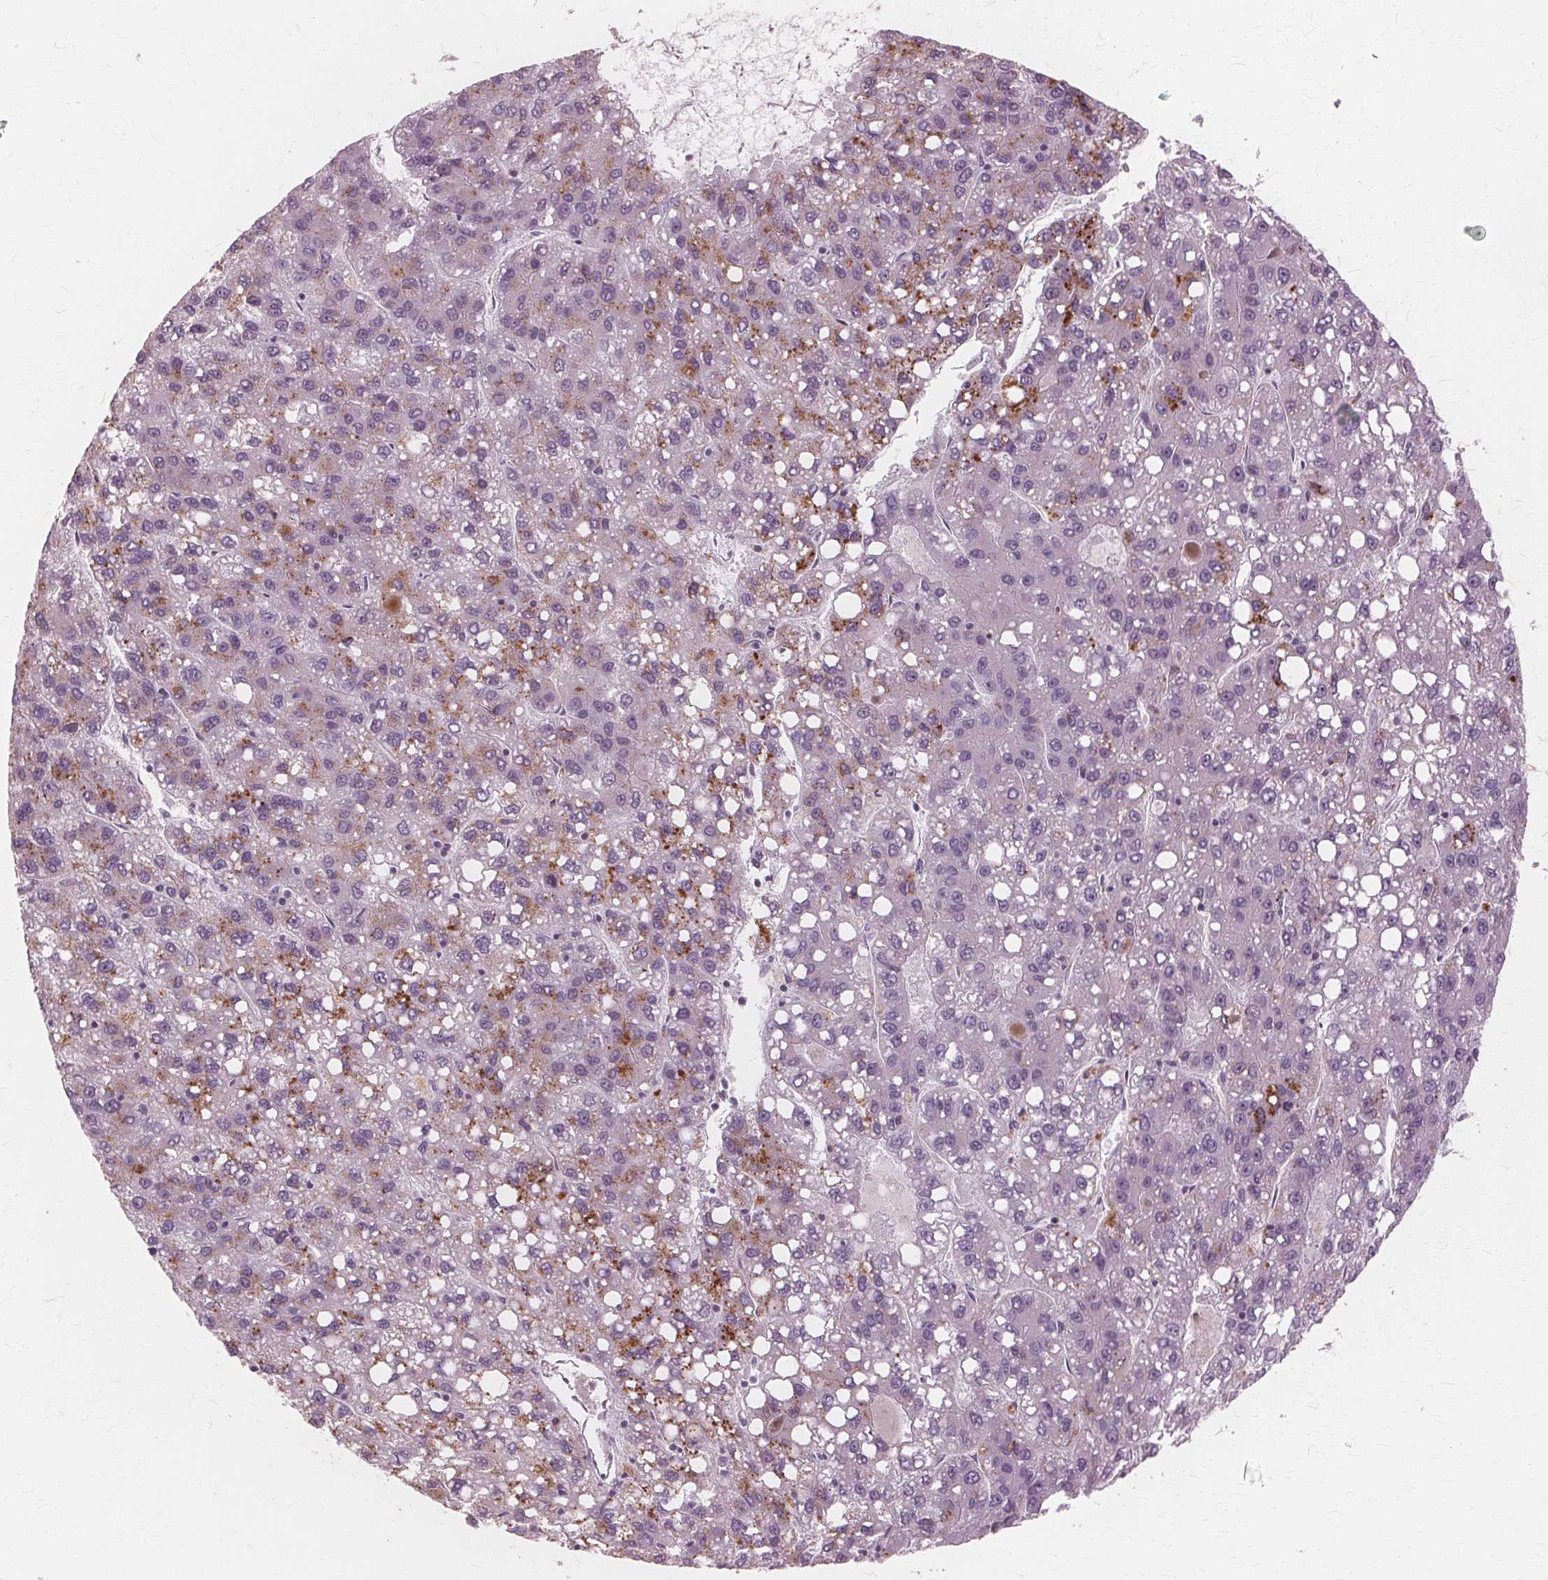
{"staining": {"intensity": "moderate", "quantity": "25%-75%", "location": "cytoplasmic/membranous"}, "tissue": "liver cancer", "cell_type": "Tumor cells", "image_type": "cancer", "snomed": [{"axis": "morphology", "description": "Carcinoma, Hepatocellular, NOS"}, {"axis": "topography", "description": "Liver"}], "caption": "A micrograph of human liver cancer (hepatocellular carcinoma) stained for a protein exhibits moderate cytoplasmic/membranous brown staining in tumor cells.", "gene": "DNASE2", "patient": {"sex": "female", "age": 82}}